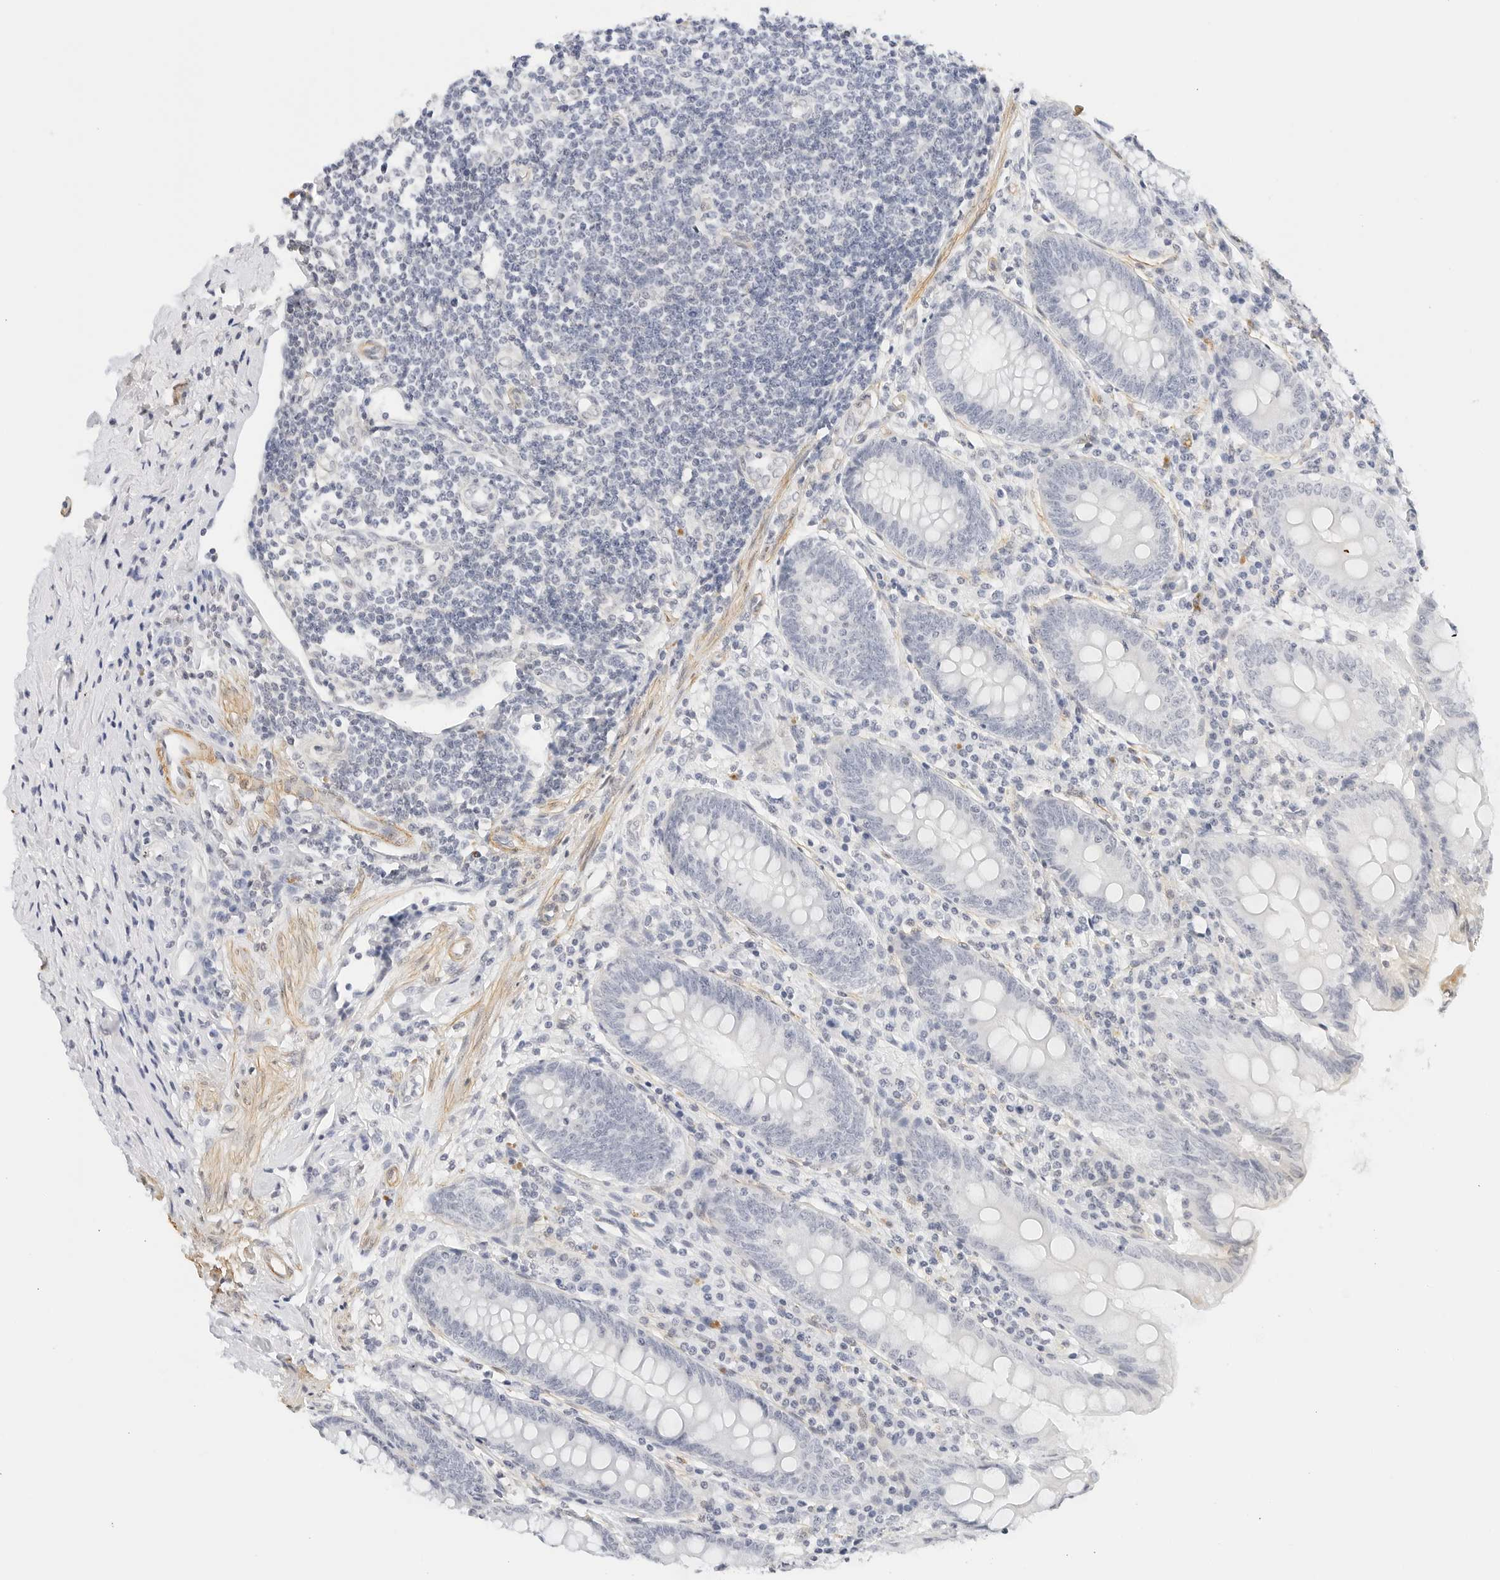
{"staining": {"intensity": "negative", "quantity": "none", "location": "none"}, "tissue": "appendix", "cell_type": "Glandular cells", "image_type": "normal", "snomed": [{"axis": "morphology", "description": "Normal tissue, NOS"}, {"axis": "topography", "description": "Appendix"}], "caption": "Immunohistochemistry of normal appendix demonstrates no expression in glandular cells.", "gene": "PKDCC", "patient": {"sex": "female", "age": 54}}